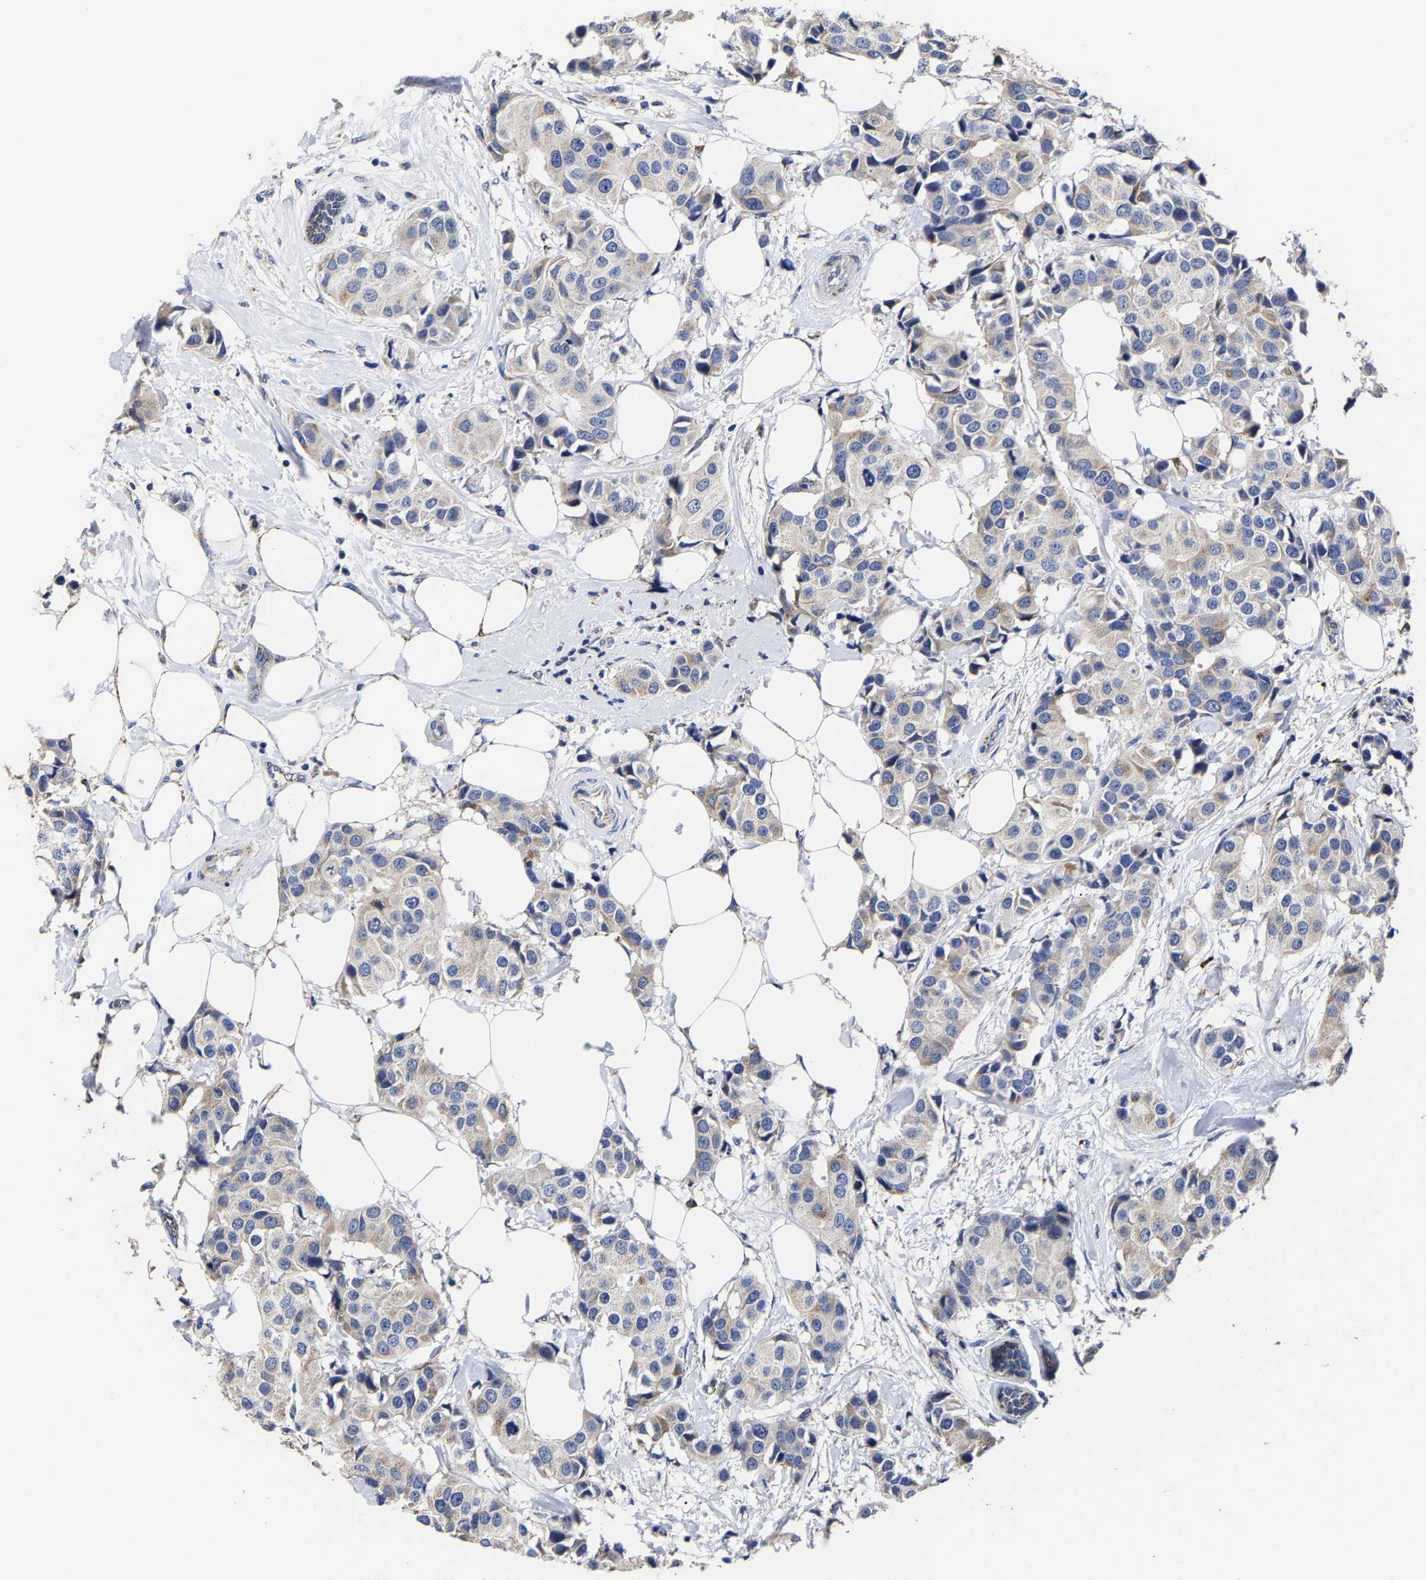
{"staining": {"intensity": "moderate", "quantity": "<25%", "location": "cytoplasmic/membranous"}, "tissue": "breast cancer", "cell_type": "Tumor cells", "image_type": "cancer", "snomed": [{"axis": "morphology", "description": "Normal tissue, NOS"}, {"axis": "morphology", "description": "Duct carcinoma"}, {"axis": "topography", "description": "Breast"}], "caption": "Protein expression analysis of breast infiltrating ductal carcinoma shows moderate cytoplasmic/membranous positivity in about <25% of tumor cells.", "gene": "AASS", "patient": {"sex": "female", "age": 39}}